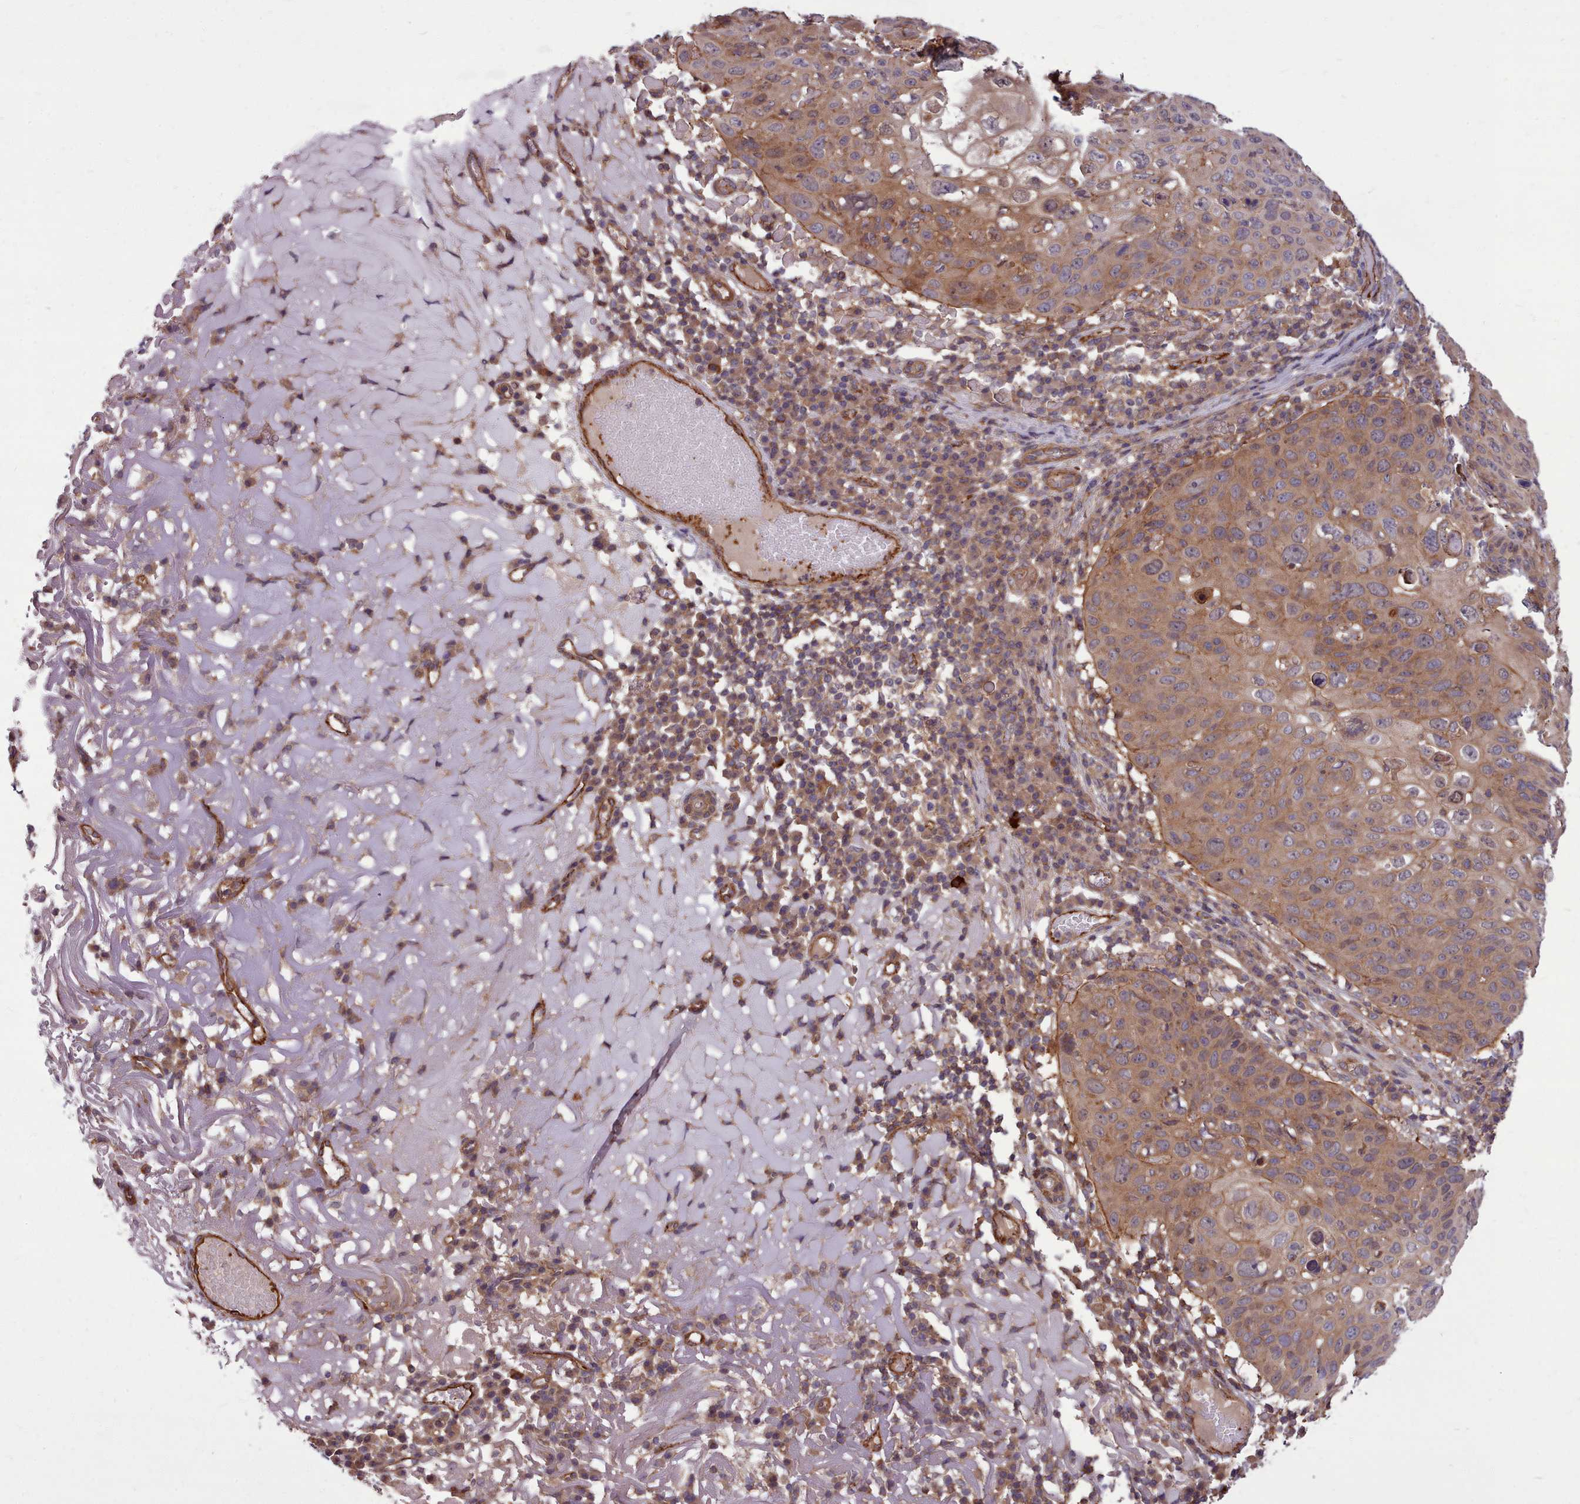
{"staining": {"intensity": "moderate", "quantity": ">75%", "location": "cytoplasmic/membranous"}, "tissue": "skin cancer", "cell_type": "Tumor cells", "image_type": "cancer", "snomed": [{"axis": "morphology", "description": "Squamous cell carcinoma, NOS"}, {"axis": "topography", "description": "Skin"}], "caption": "Immunohistochemistry staining of skin cancer (squamous cell carcinoma), which demonstrates medium levels of moderate cytoplasmic/membranous positivity in about >75% of tumor cells indicating moderate cytoplasmic/membranous protein positivity. The staining was performed using DAB (brown) for protein detection and nuclei were counterstained in hematoxylin (blue).", "gene": "STUB1", "patient": {"sex": "female", "age": 90}}